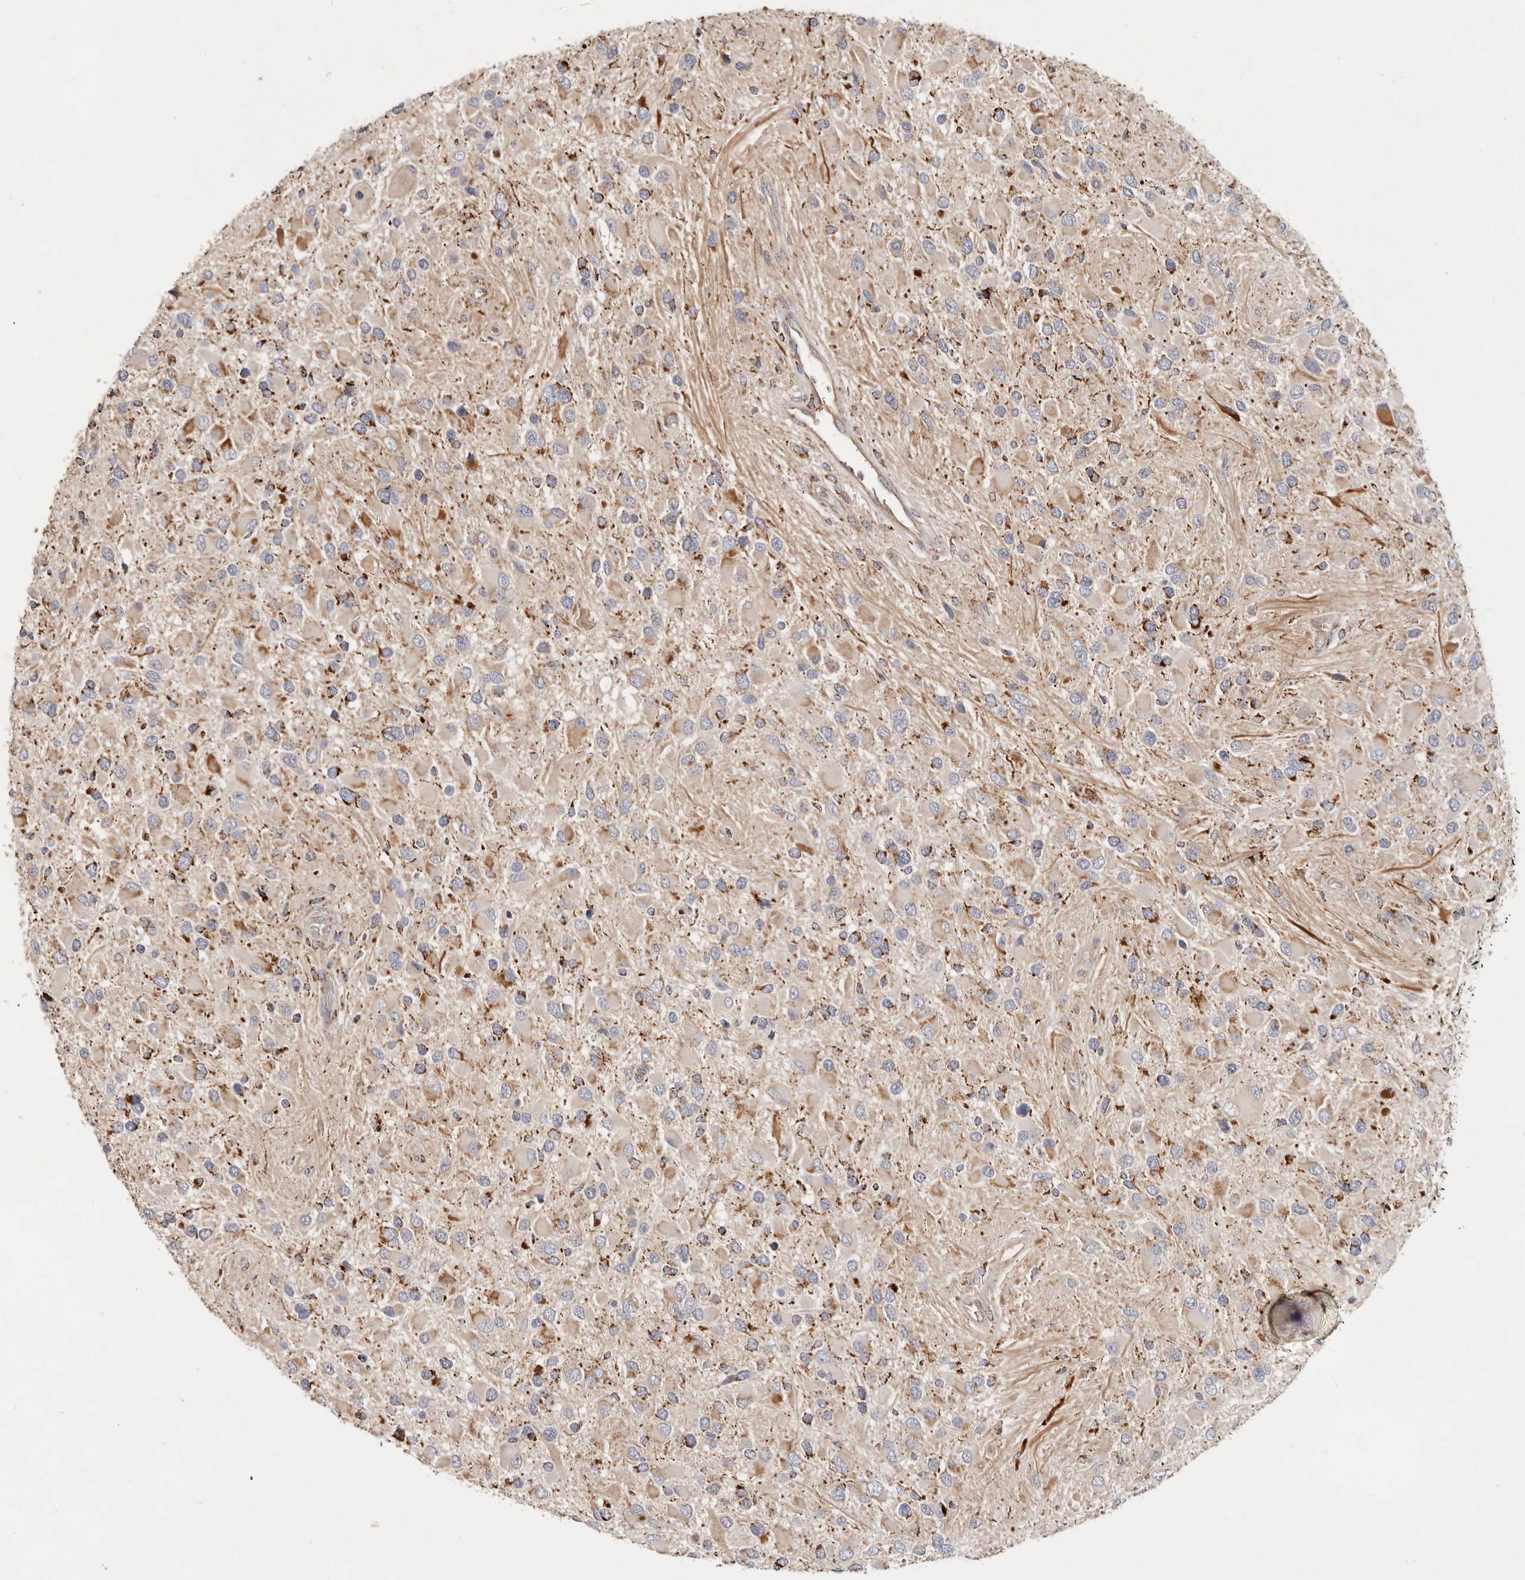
{"staining": {"intensity": "moderate", "quantity": "25%-75%", "location": "cytoplasmic/membranous"}, "tissue": "glioma", "cell_type": "Tumor cells", "image_type": "cancer", "snomed": [{"axis": "morphology", "description": "Glioma, malignant, High grade"}, {"axis": "topography", "description": "Brain"}], "caption": "Protein staining shows moderate cytoplasmic/membranous expression in approximately 25%-75% of tumor cells in malignant glioma (high-grade).", "gene": "ARHGEF10L", "patient": {"sex": "male", "age": 53}}